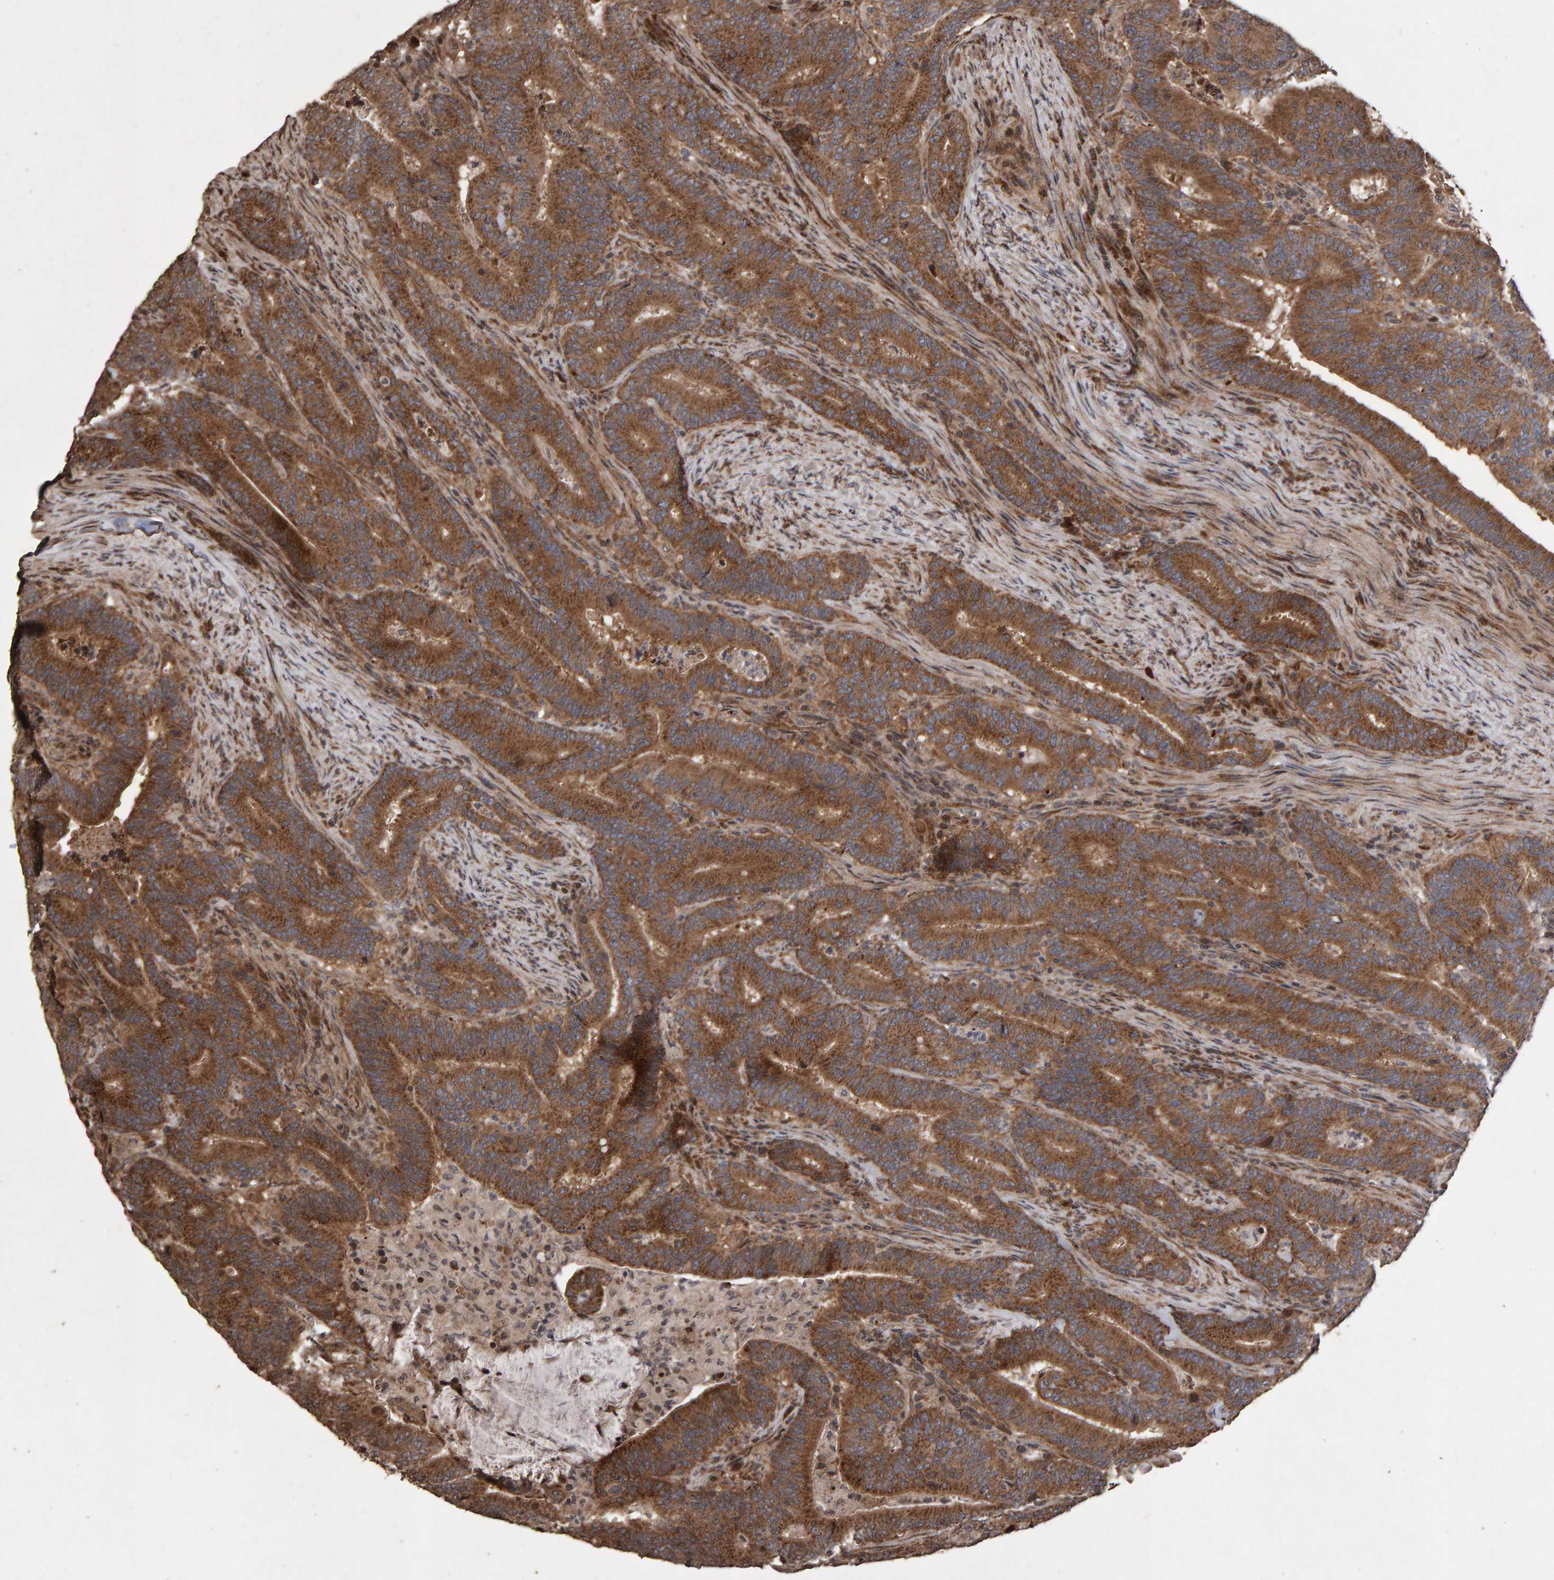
{"staining": {"intensity": "moderate", "quantity": ">75%", "location": "cytoplasmic/membranous"}, "tissue": "colorectal cancer", "cell_type": "Tumor cells", "image_type": "cancer", "snomed": [{"axis": "morphology", "description": "Adenocarcinoma, NOS"}, {"axis": "topography", "description": "Colon"}], "caption": "Colorectal cancer was stained to show a protein in brown. There is medium levels of moderate cytoplasmic/membranous staining in about >75% of tumor cells.", "gene": "OSBP2", "patient": {"sex": "female", "age": 66}}